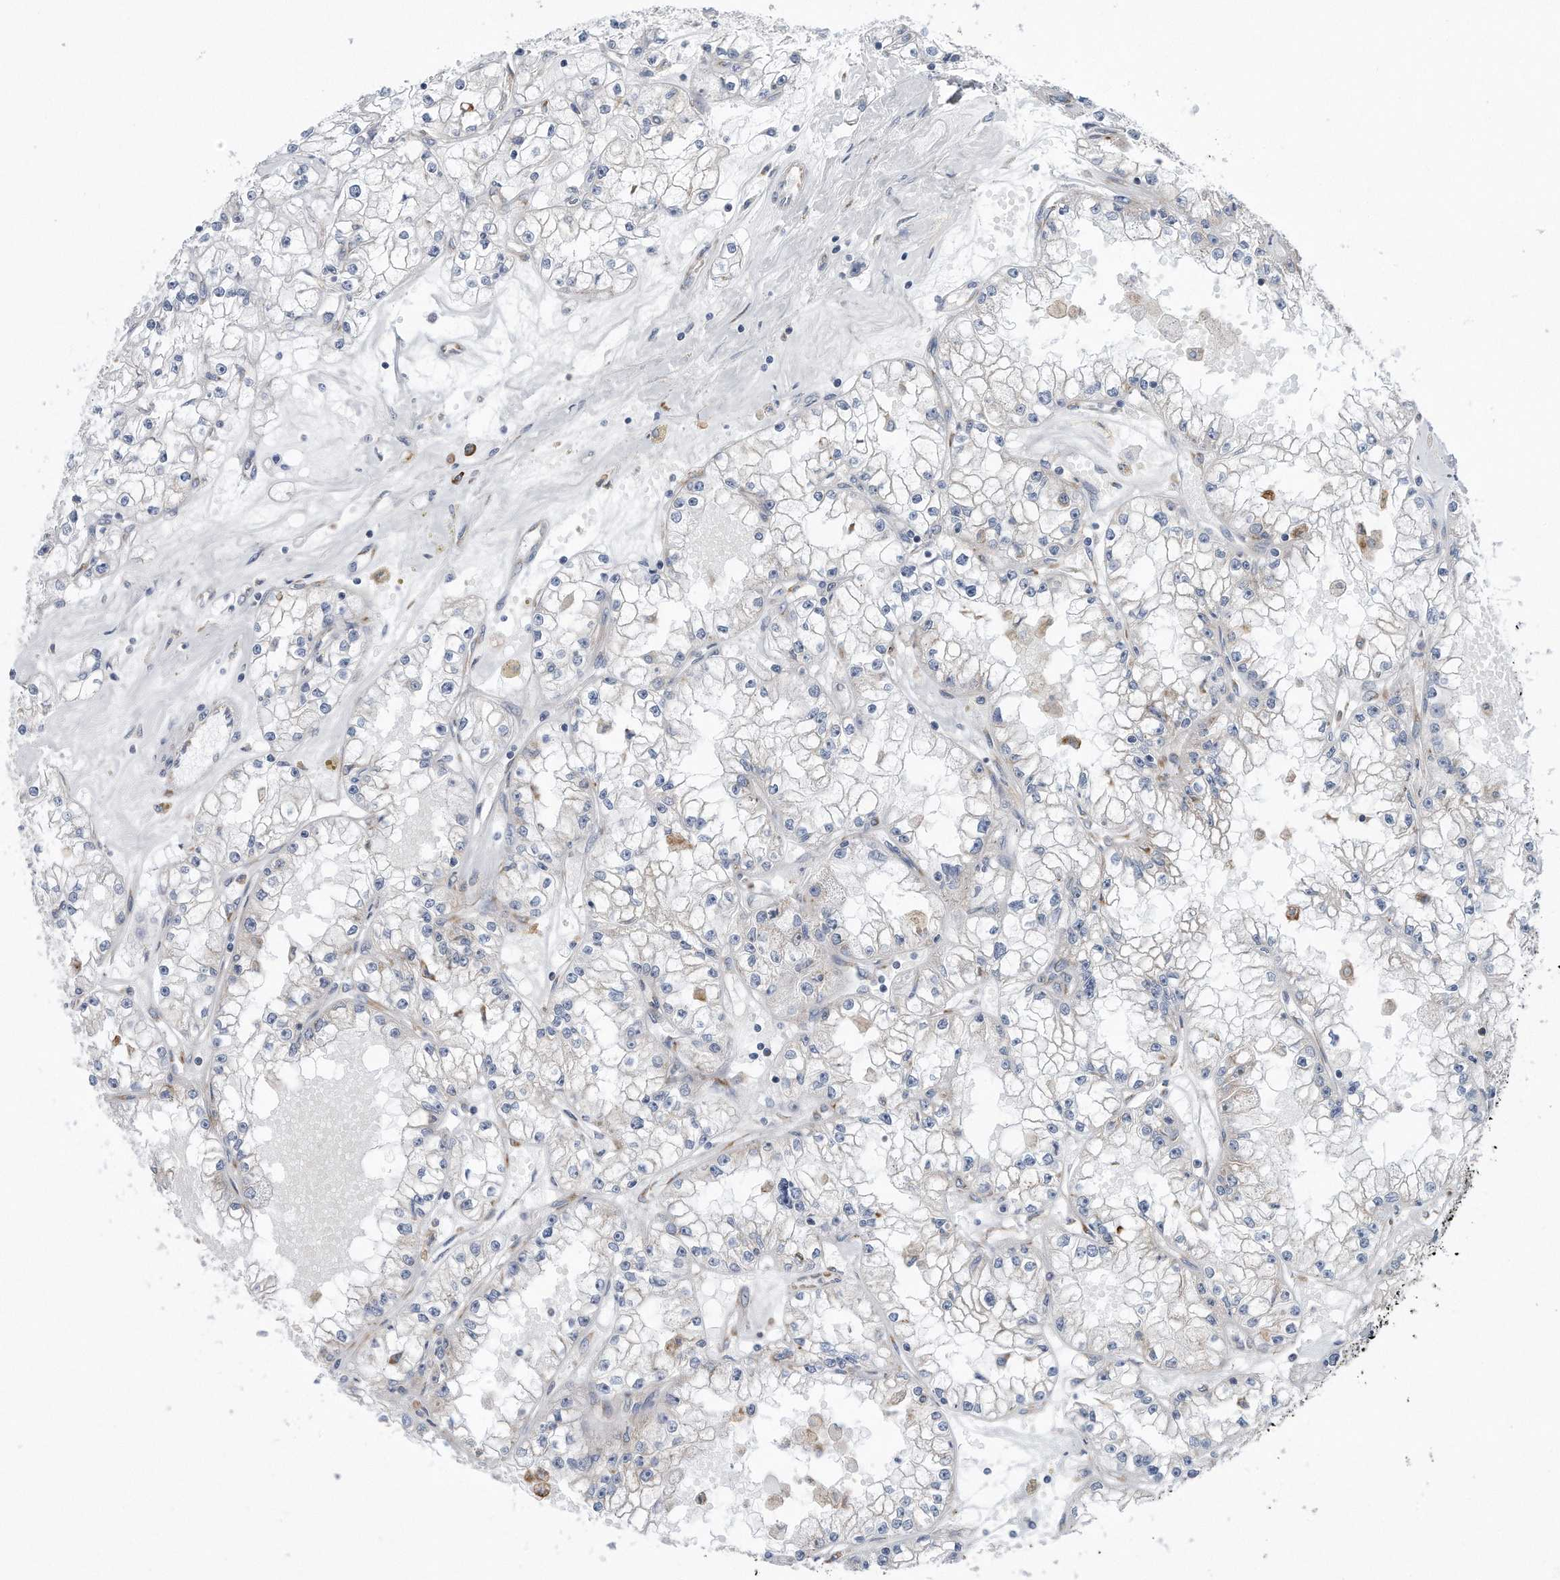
{"staining": {"intensity": "negative", "quantity": "none", "location": "none"}, "tissue": "renal cancer", "cell_type": "Tumor cells", "image_type": "cancer", "snomed": [{"axis": "morphology", "description": "Adenocarcinoma, NOS"}, {"axis": "topography", "description": "Kidney"}], "caption": "Adenocarcinoma (renal) was stained to show a protein in brown. There is no significant staining in tumor cells.", "gene": "RPL26L1", "patient": {"sex": "male", "age": 56}}